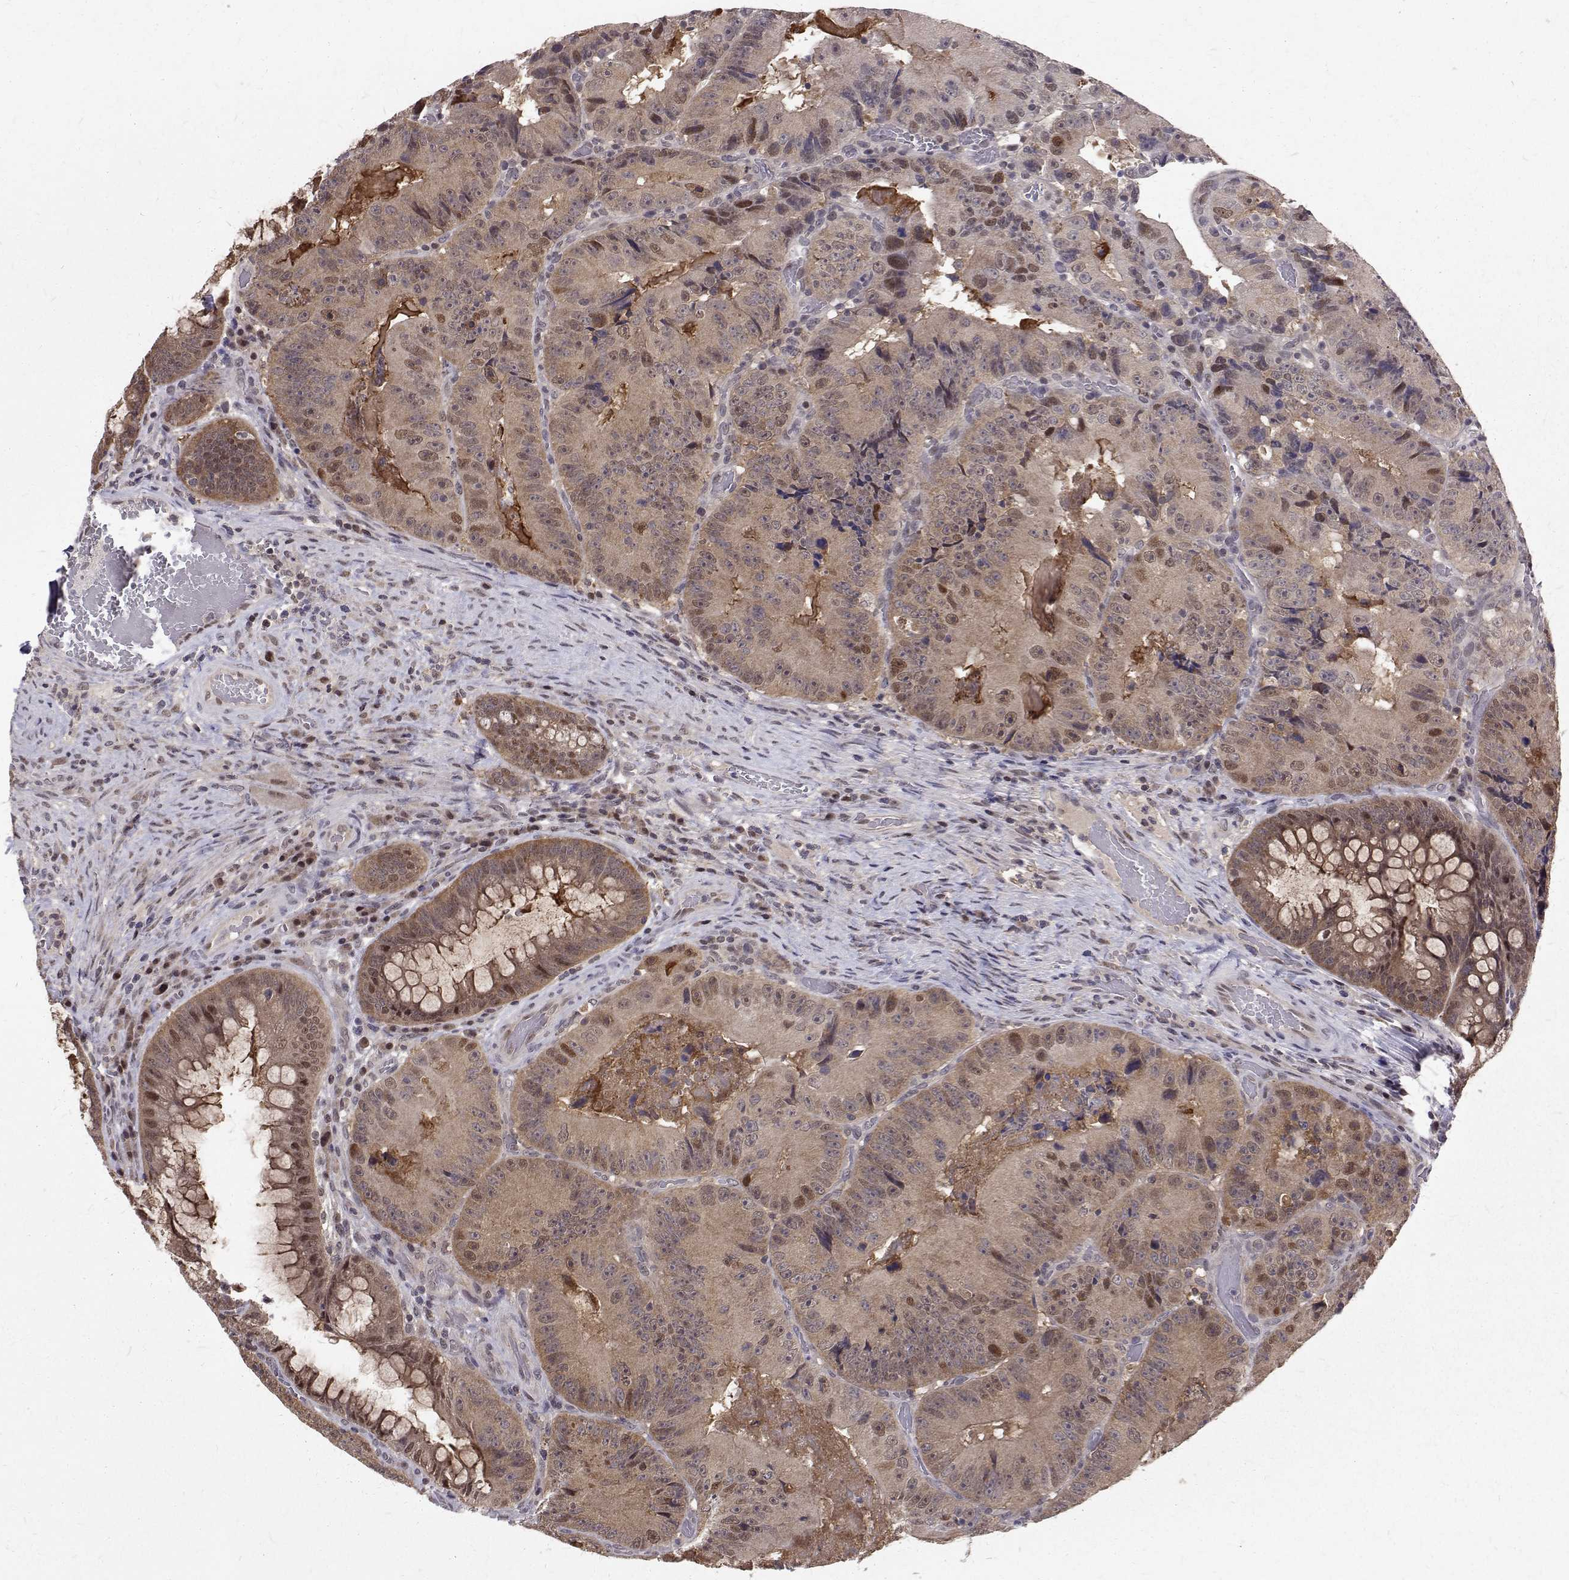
{"staining": {"intensity": "weak", "quantity": ">75%", "location": "cytoplasmic/membranous,nuclear"}, "tissue": "colorectal cancer", "cell_type": "Tumor cells", "image_type": "cancer", "snomed": [{"axis": "morphology", "description": "Adenocarcinoma, NOS"}, {"axis": "topography", "description": "Colon"}], "caption": "Brown immunohistochemical staining in human colorectal cancer (adenocarcinoma) displays weak cytoplasmic/membranous and nuclear staining in about >75% of tumor cells.", "gene": "NIF3L1", "patient": {"sex": "female", "age": 86}}